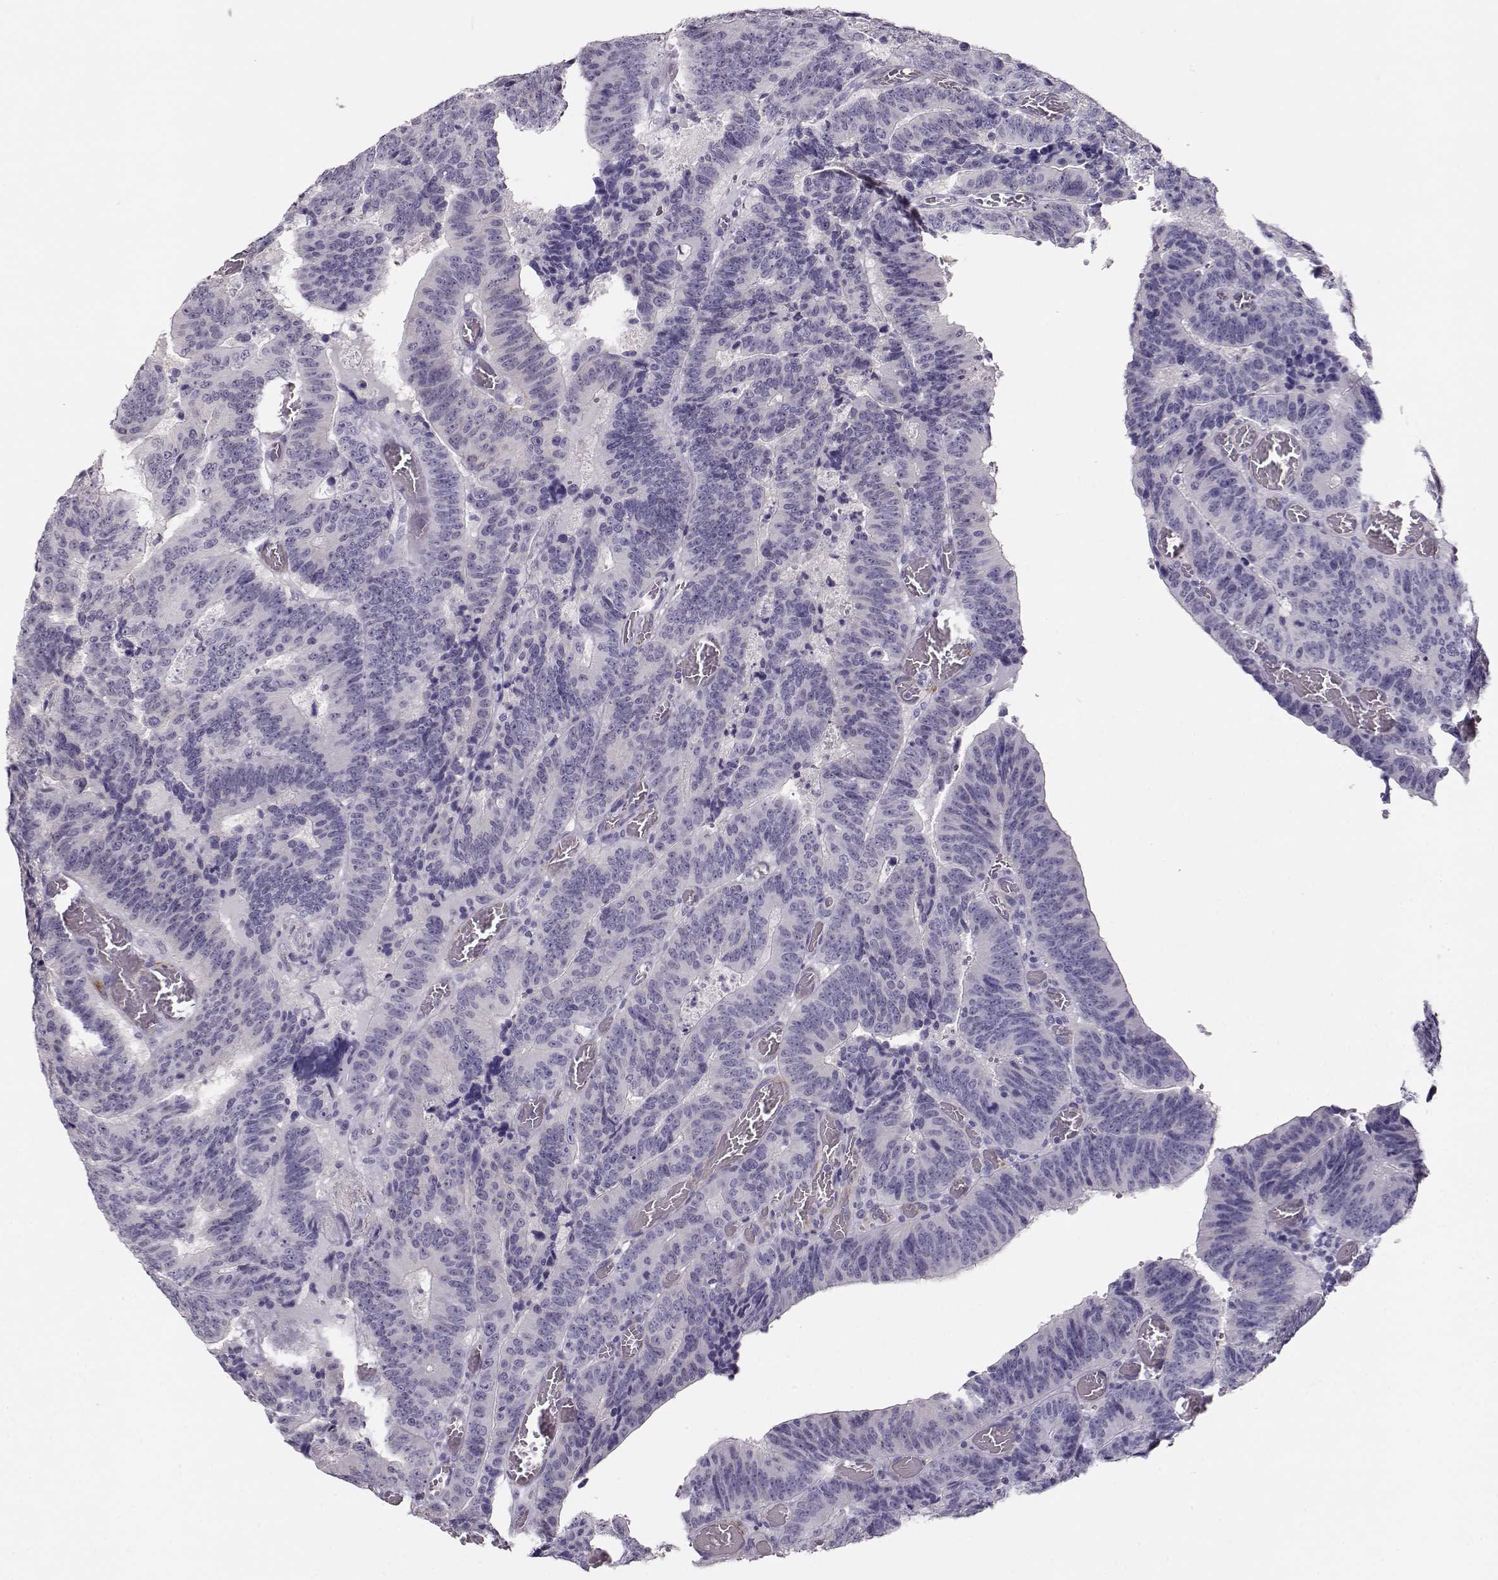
{"staining": {"intensity": "negative", "quantity": "none", "location": "none"}, "tissue": "colorectal cancer", "cell_type": "Tumor cells", "image_type": "cancer", "snomed": [{"axis": "morphology", "description": "Adenocarcinoma, NOS"}, {"axis": "topography", "description": "Colon"}], "caption": "A histopathology image of human colorectal adenocarcinoma is negative for staining in tumor cells.", "gene": "RBM44", "patient": {"sex": "female", "age": 82}}